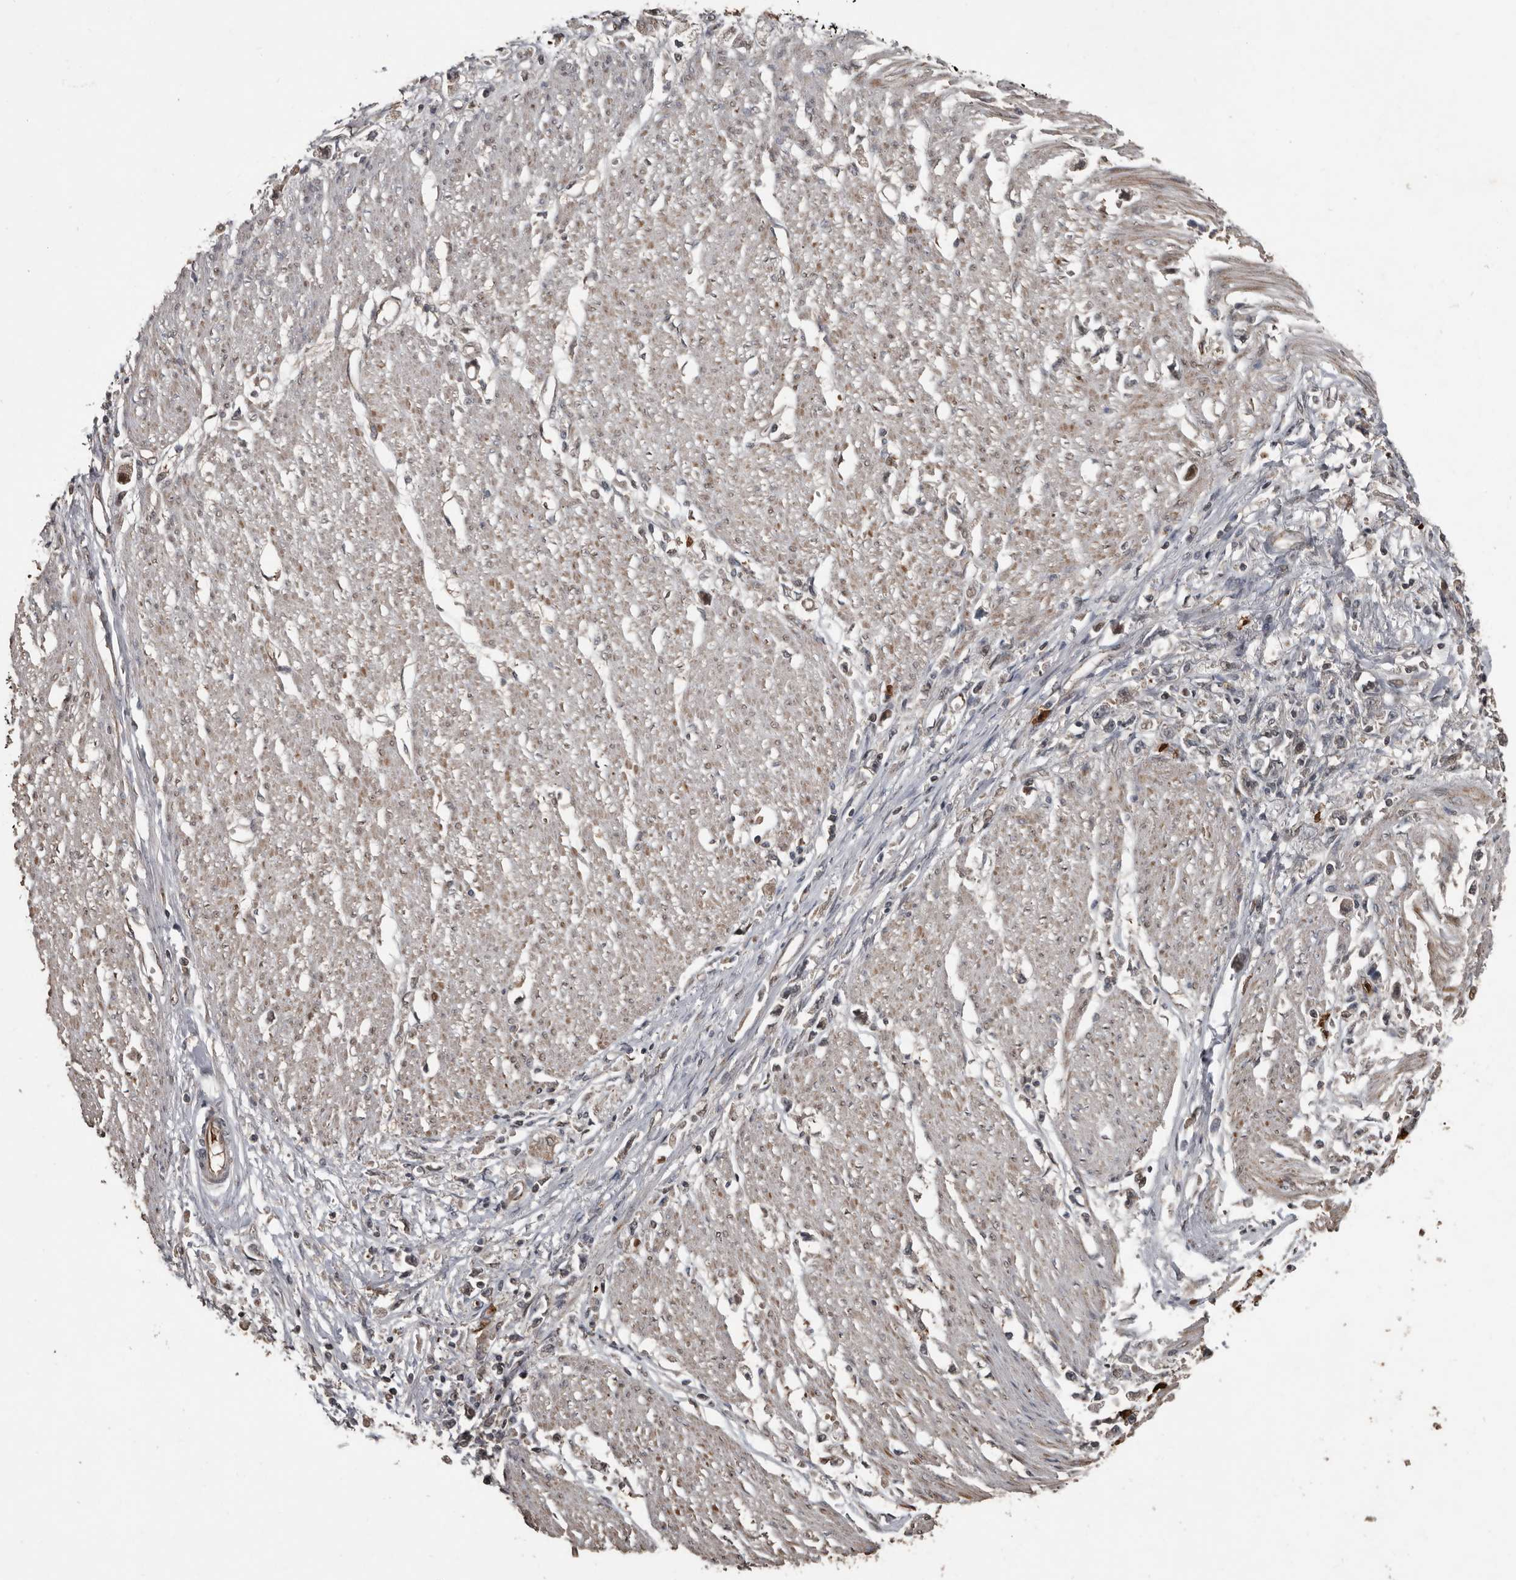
{"staining": {"intensity": "weak", "quantity": "25%-75%", "location": "nuclear"}, "tissue": "stomach cancer", "cell_type": "Tumor cells", "image_type": "cancer", "snomed": [{"axis": "morphology", "description": "Adenocarcinoma, NOS"}, {"axis": "topography", "description": "Stomach"}], "caption": "Protein analysis of stomach adenocarcinoma tissue reveals weak nuclear positivity in about 25%-75% of tumor cells. (DAB (3,3'-diaminobenzidine) IHC with brightfield microscopy, high magnification).", "gene": "FSBP", "patient": {"sex": "female", "age": 59}}